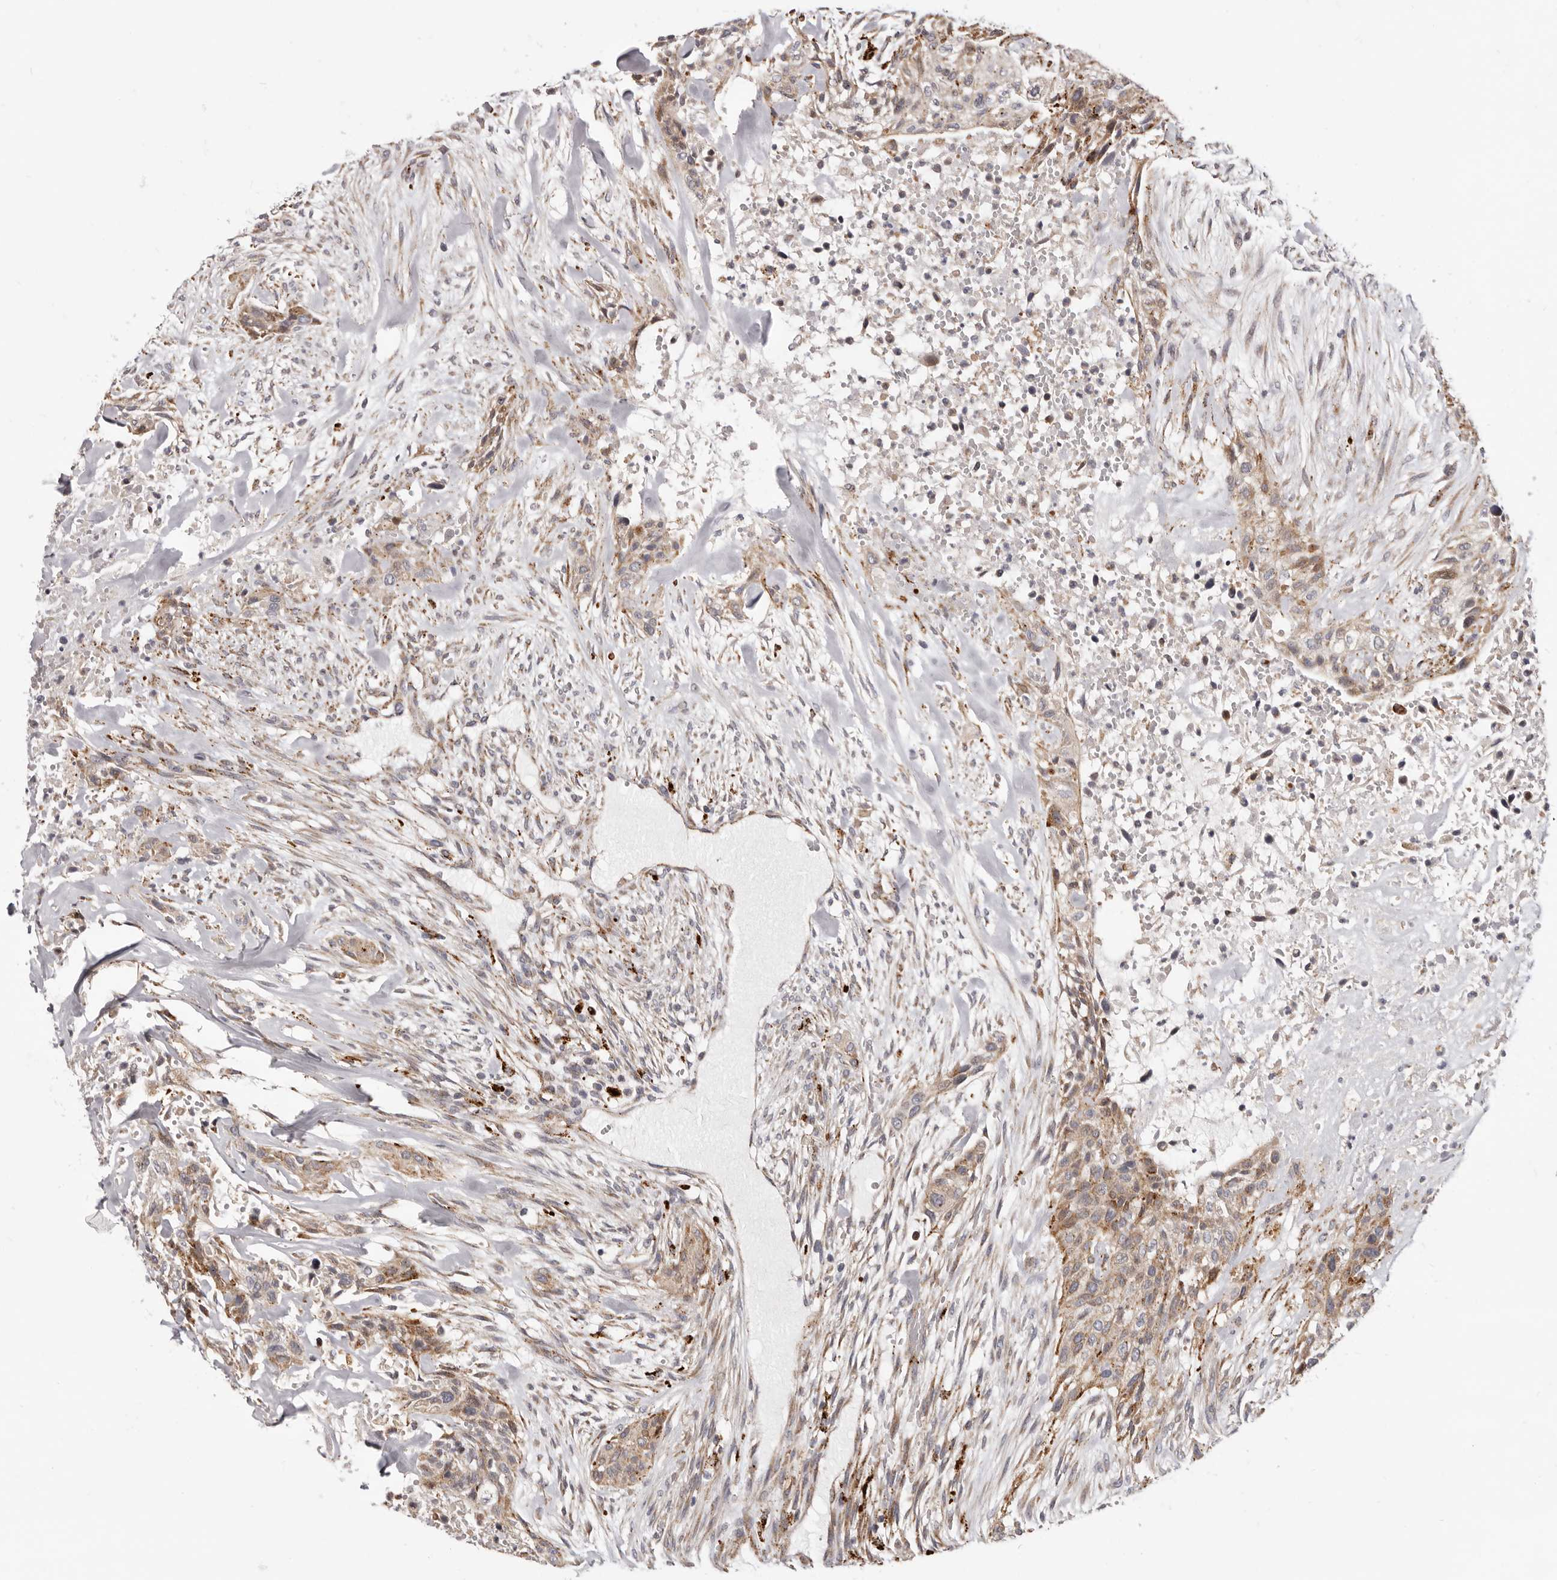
{"staining": {"intensity": "weak", "quantity": ">75%", "location": "cytoplasmic/membranous"}, "tissue": "urothelial cancer", "cell_type": "Tumor cells", "image_type": "cancer", "snomed": [{"axis": "morphology", "description": "Urothelial carcinoma, High grade"}, {"axis": "topography", "description": "Urinary bladder"}], "caption": "Tumor cells exhibit low levels of weak cytoplasmic/membranous staining in approximately >75% of cells in human urothelial cancer. The protein of interest is stained brown, and the nuclei are stained in blue (DAB (3,3'-diaminobenzidine) IHC with brightfield microscopy, high magnification).", "gene": "TOR3A", "patient": {"sex": "male", "age": 35}}